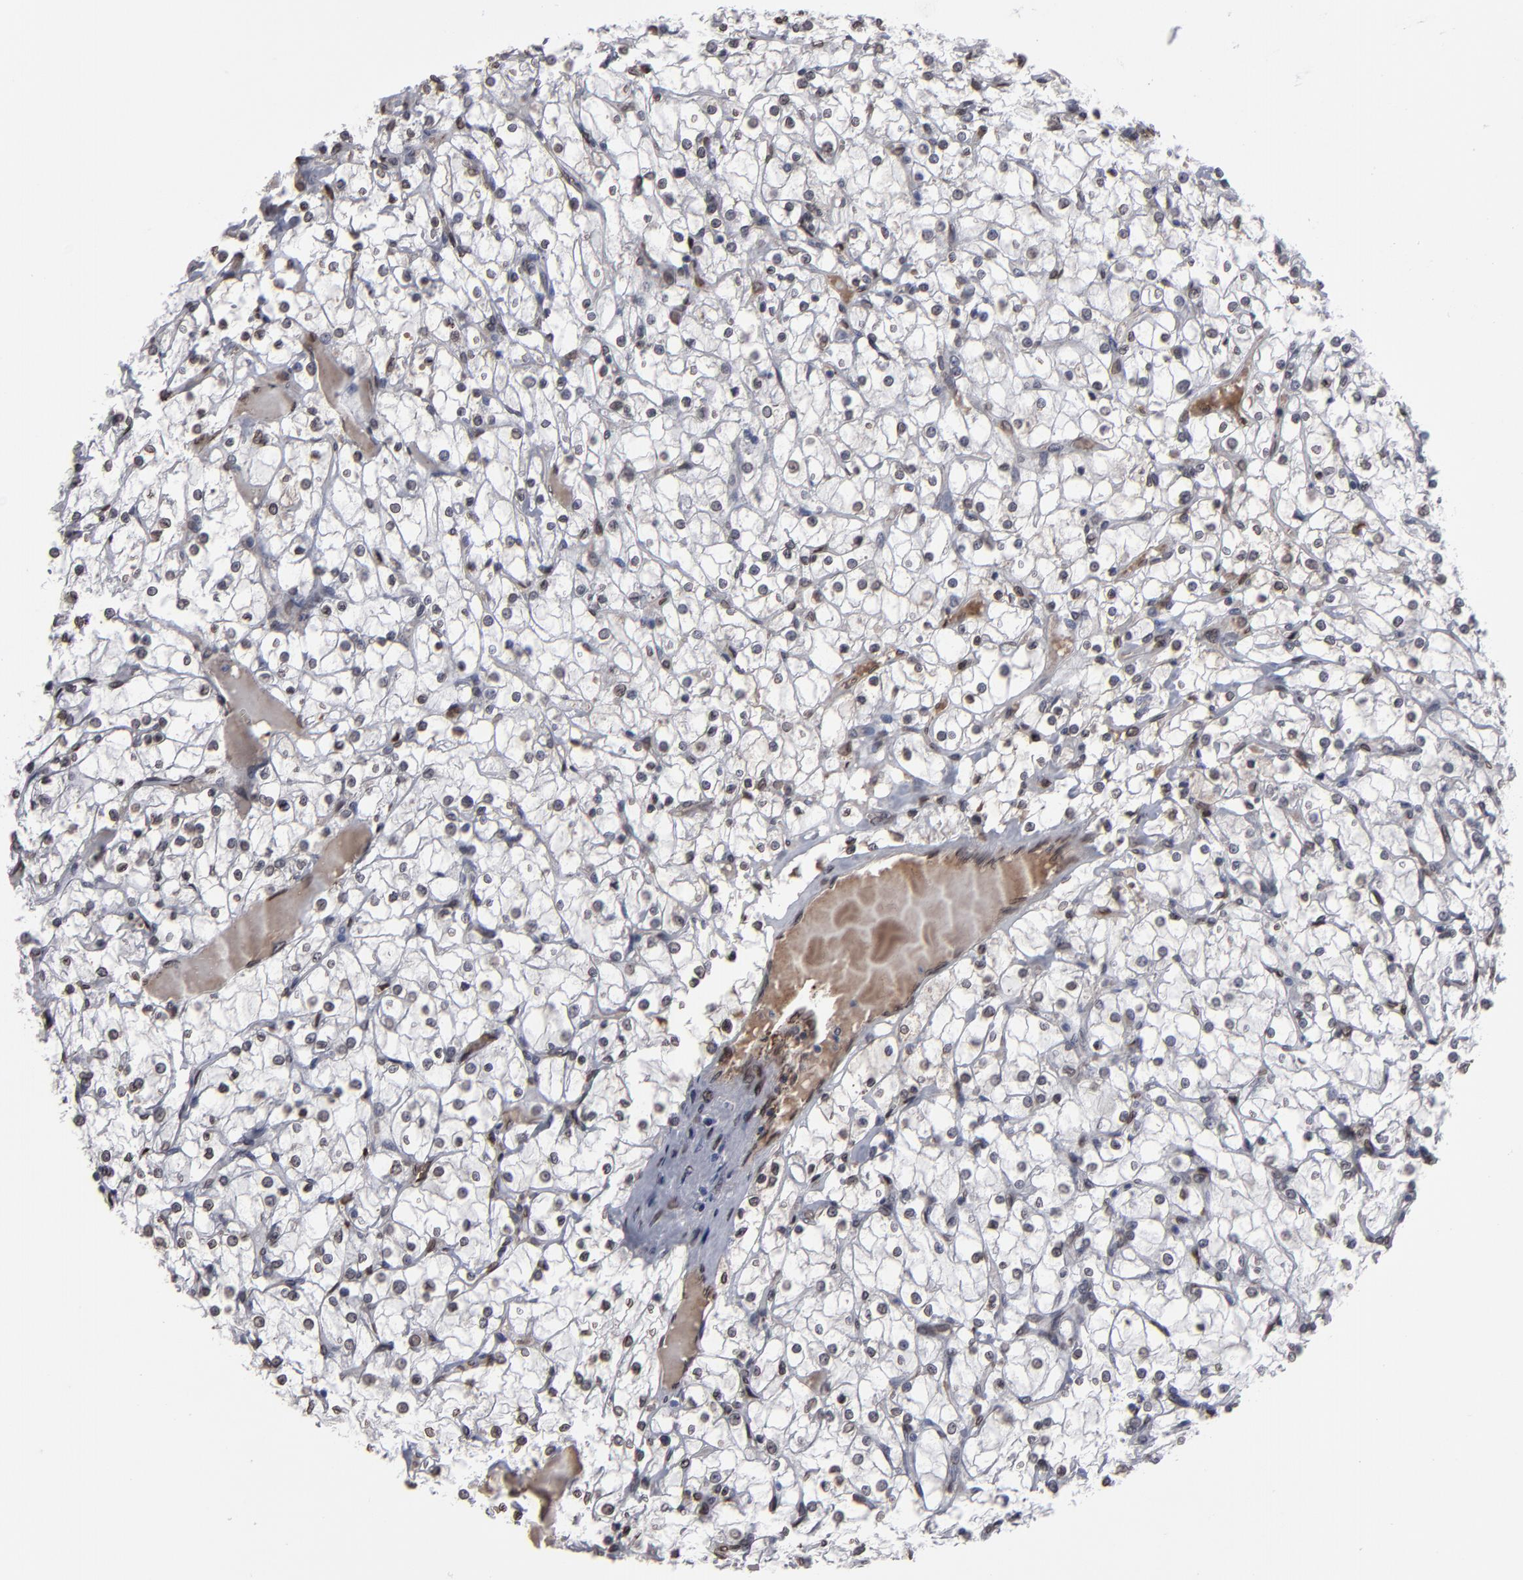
{"staining": {"intensity": "moderate", "quantity": "<25%", "location": "nuclear"}, "tissue": "renal cancer", "cell_type": "Tumor cells", "image_type": "cancer", "snomed": [{"axis": "morphology", "description": "Adenocarcinoma, NOS"}, {"axis": "topography", "description": "Kidney"}], "caption": "Protein staining by immunohistochemistry (IHC) shows moderate nuclear positivity in approximately <25% of tumor cells in renal cancer (adenocarcinoma). (DAB (3,3'-diaminobenzidine) = brown stain, brightfield microscopy at high magnification).", "gene": "BAZ1A", "patient": {"sex": "female", "age": 73}}